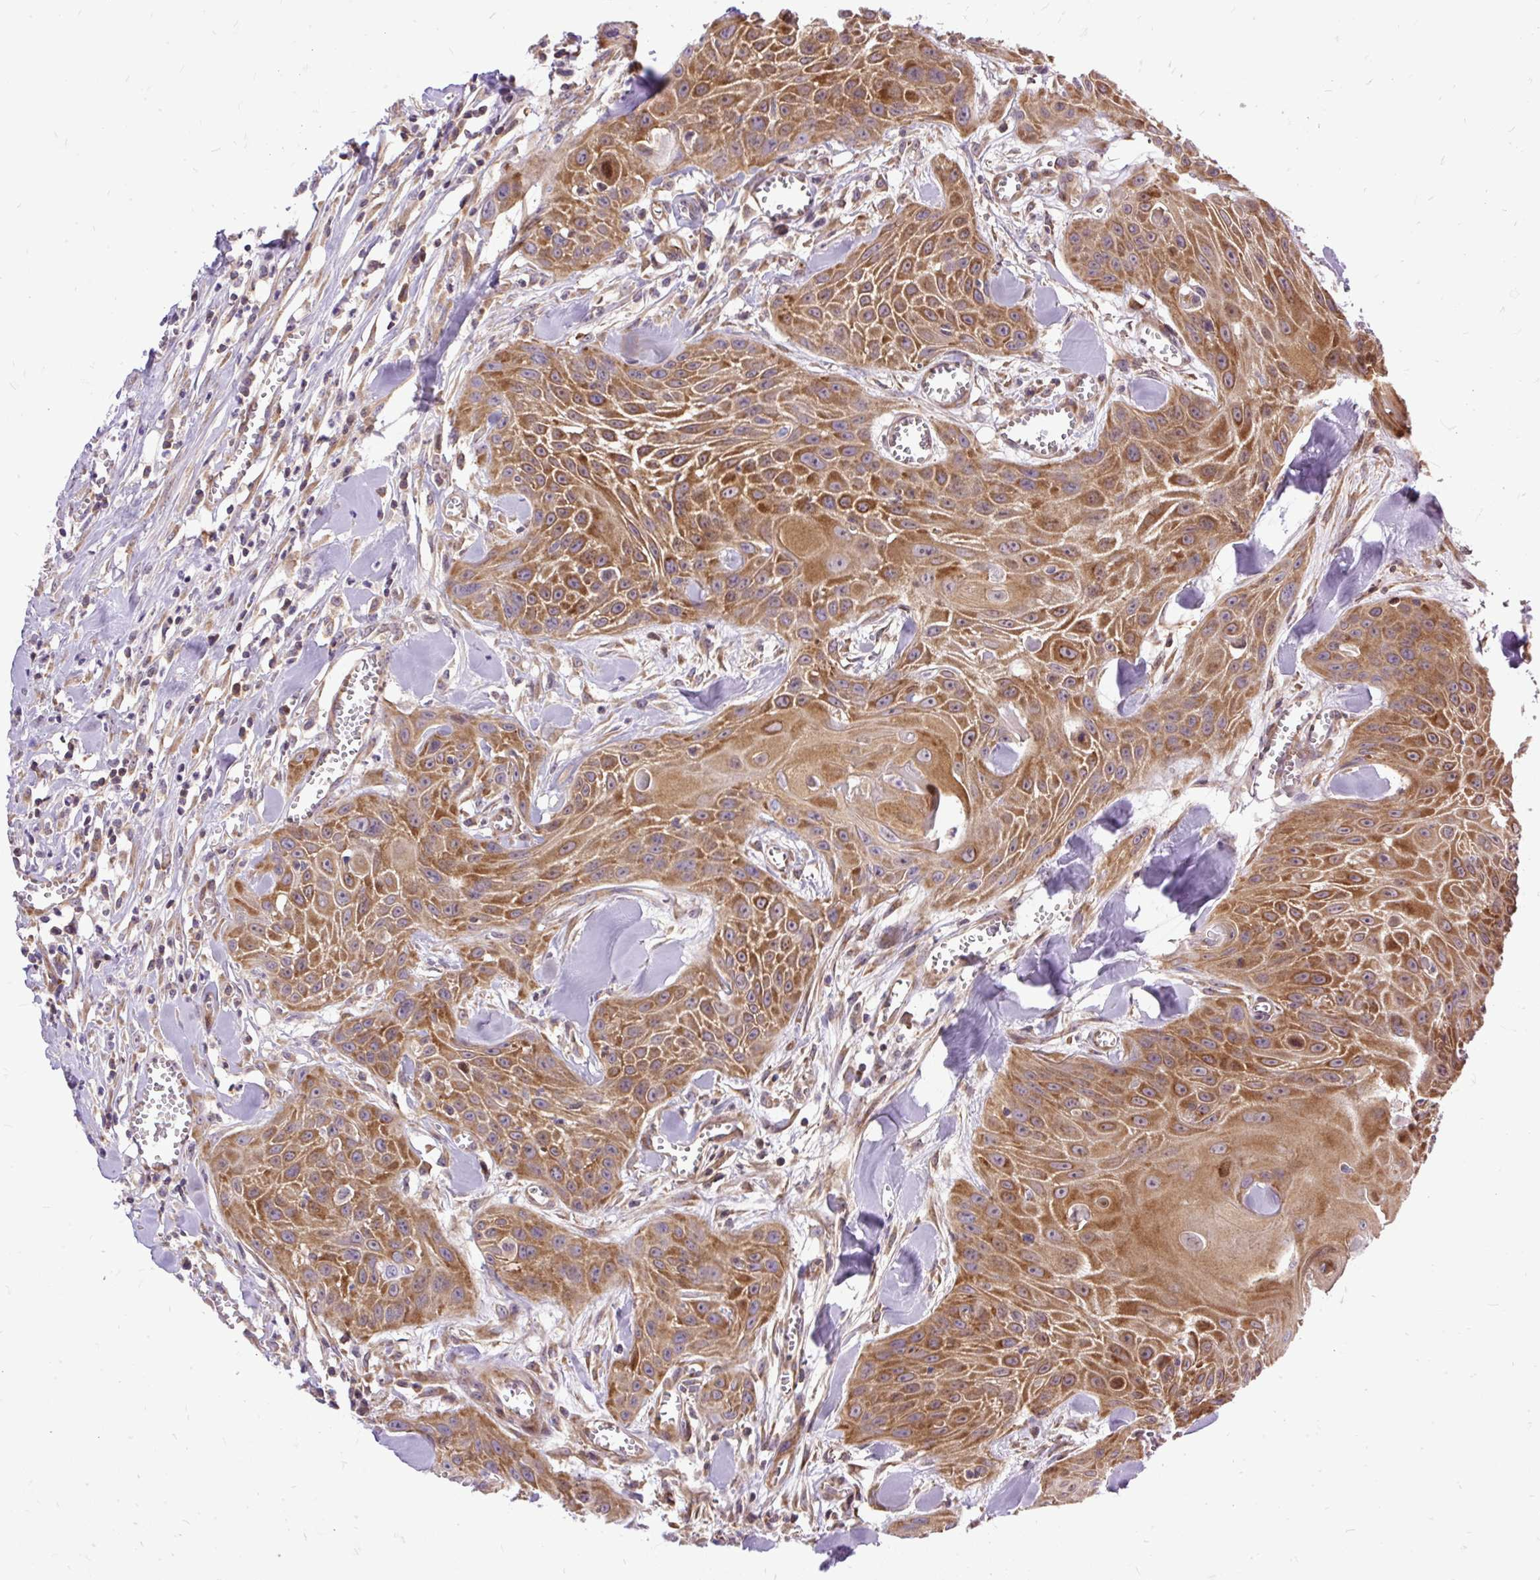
{"staining": {"intensity": "moderate", "quantity": ">75%", "location": "cytoplasmic/membranous"}, "tissue": "head and neck cancer", "cell_type": "Tumor cells", "image_type": "cancer", "snomed": [{"axis": "morphology", "description": "Squamous cell carcinoma, NOS"}, {"axis": "topography", "description": "Lymph node"}, {"axis": "topography", "description": "Salivary gland"}, {"axis": "topography", "description": "Head-Neck"}], "caption": "Head and neck cancer (squamous cell carcinoma) stained with a protein marker shows moderate staining in tumor cells.", "gene": "TRIM17", "patient": {"sex": "female", "age": 74}}